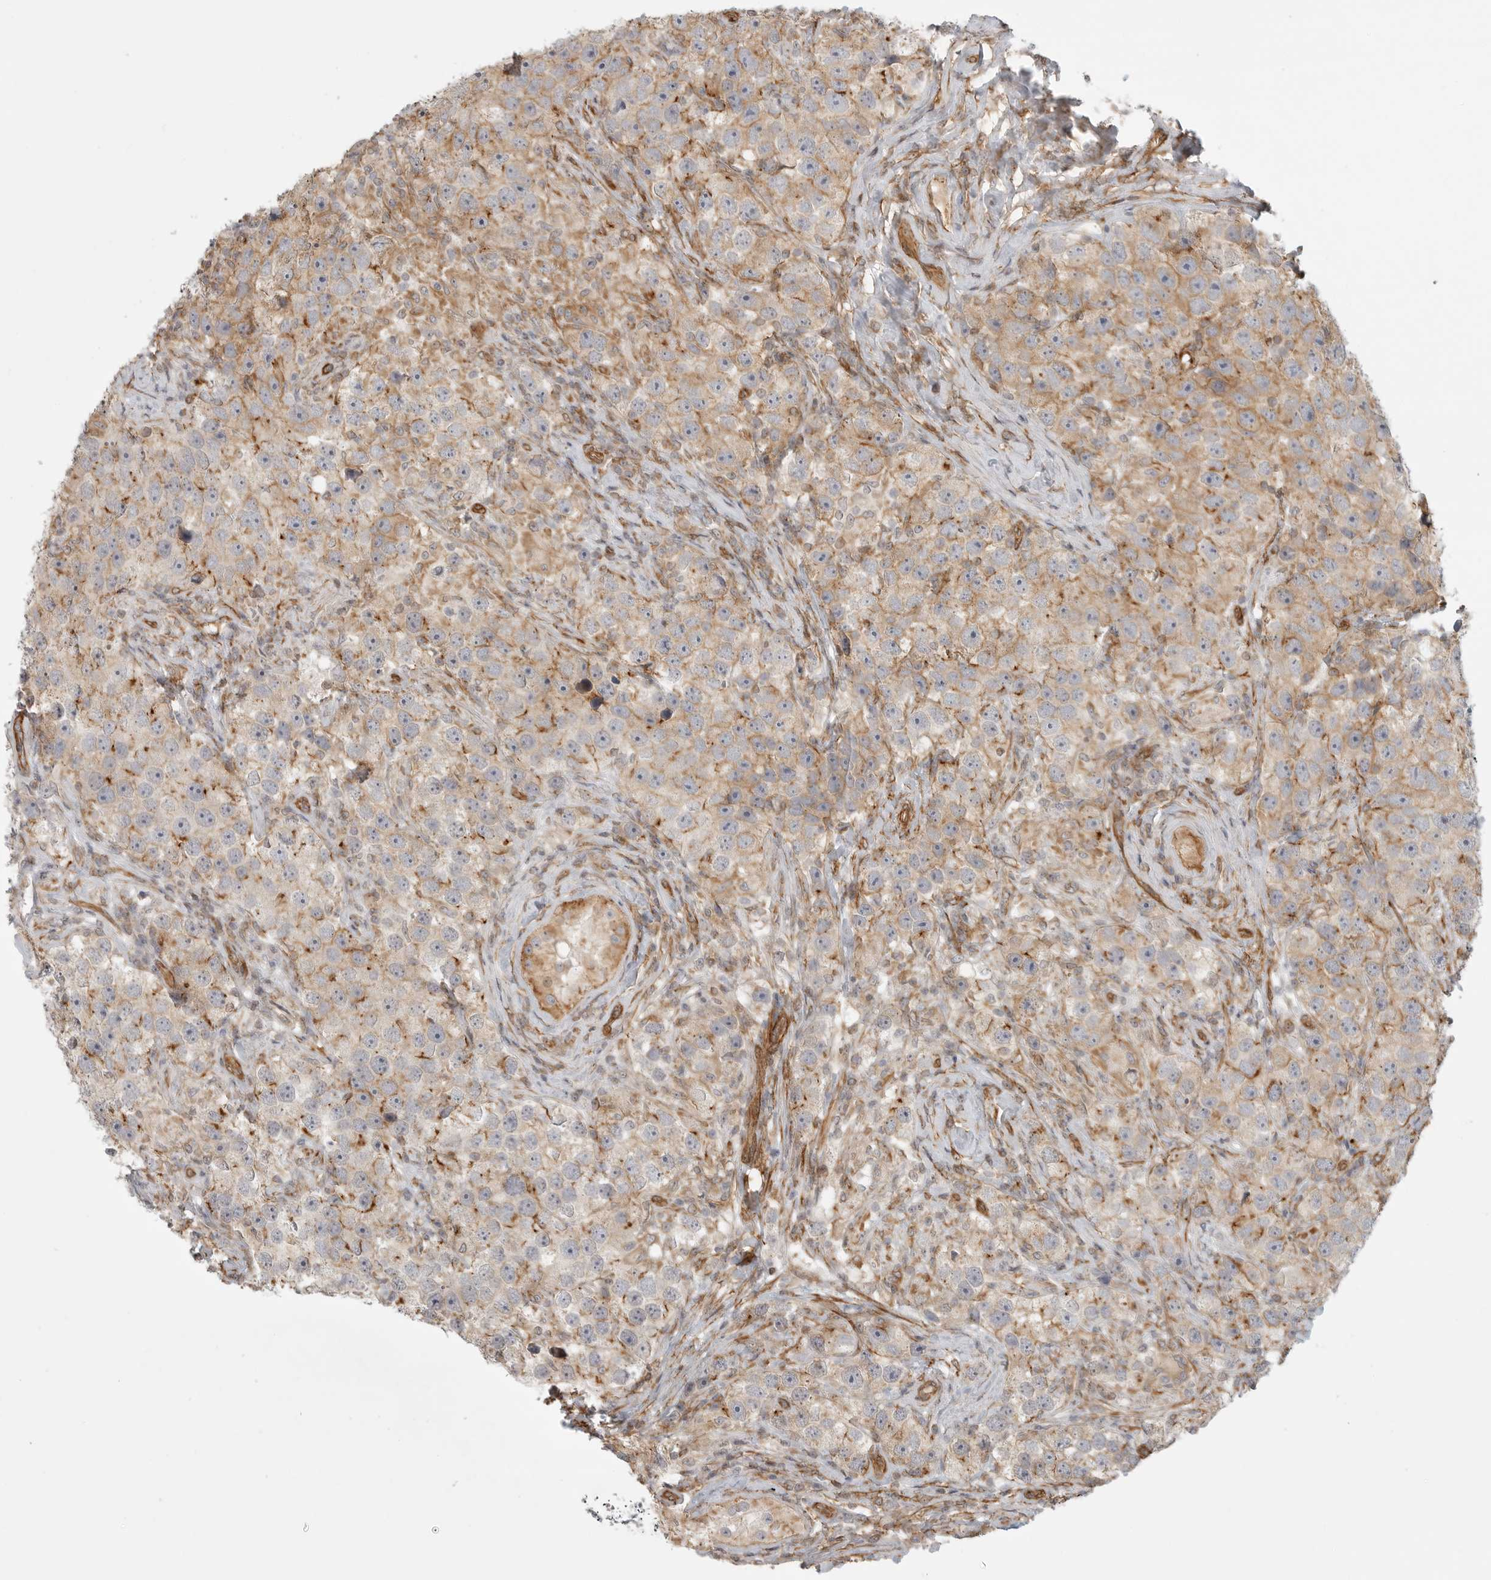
{"staining": {"intensity": "moderate", "quantity": ">75%", "location": "cytoplasmic/membranous"}, "tissue": "testis cancer", "cell_type": "Tumor cells", "image_type": "cancer", "snomed": [{"axis": "morphology", "description": "Seminoma, NOS"}, {"axis": "topography", "description": "Testis"}], "caption": "Testis cancer stained with immunohistochemistry shows moderate cytoplasmic/membranous staining in approximately >75% of tumor cells.", "gene": "ATOH7", "patient": {"sex": "male", "age": 49}}